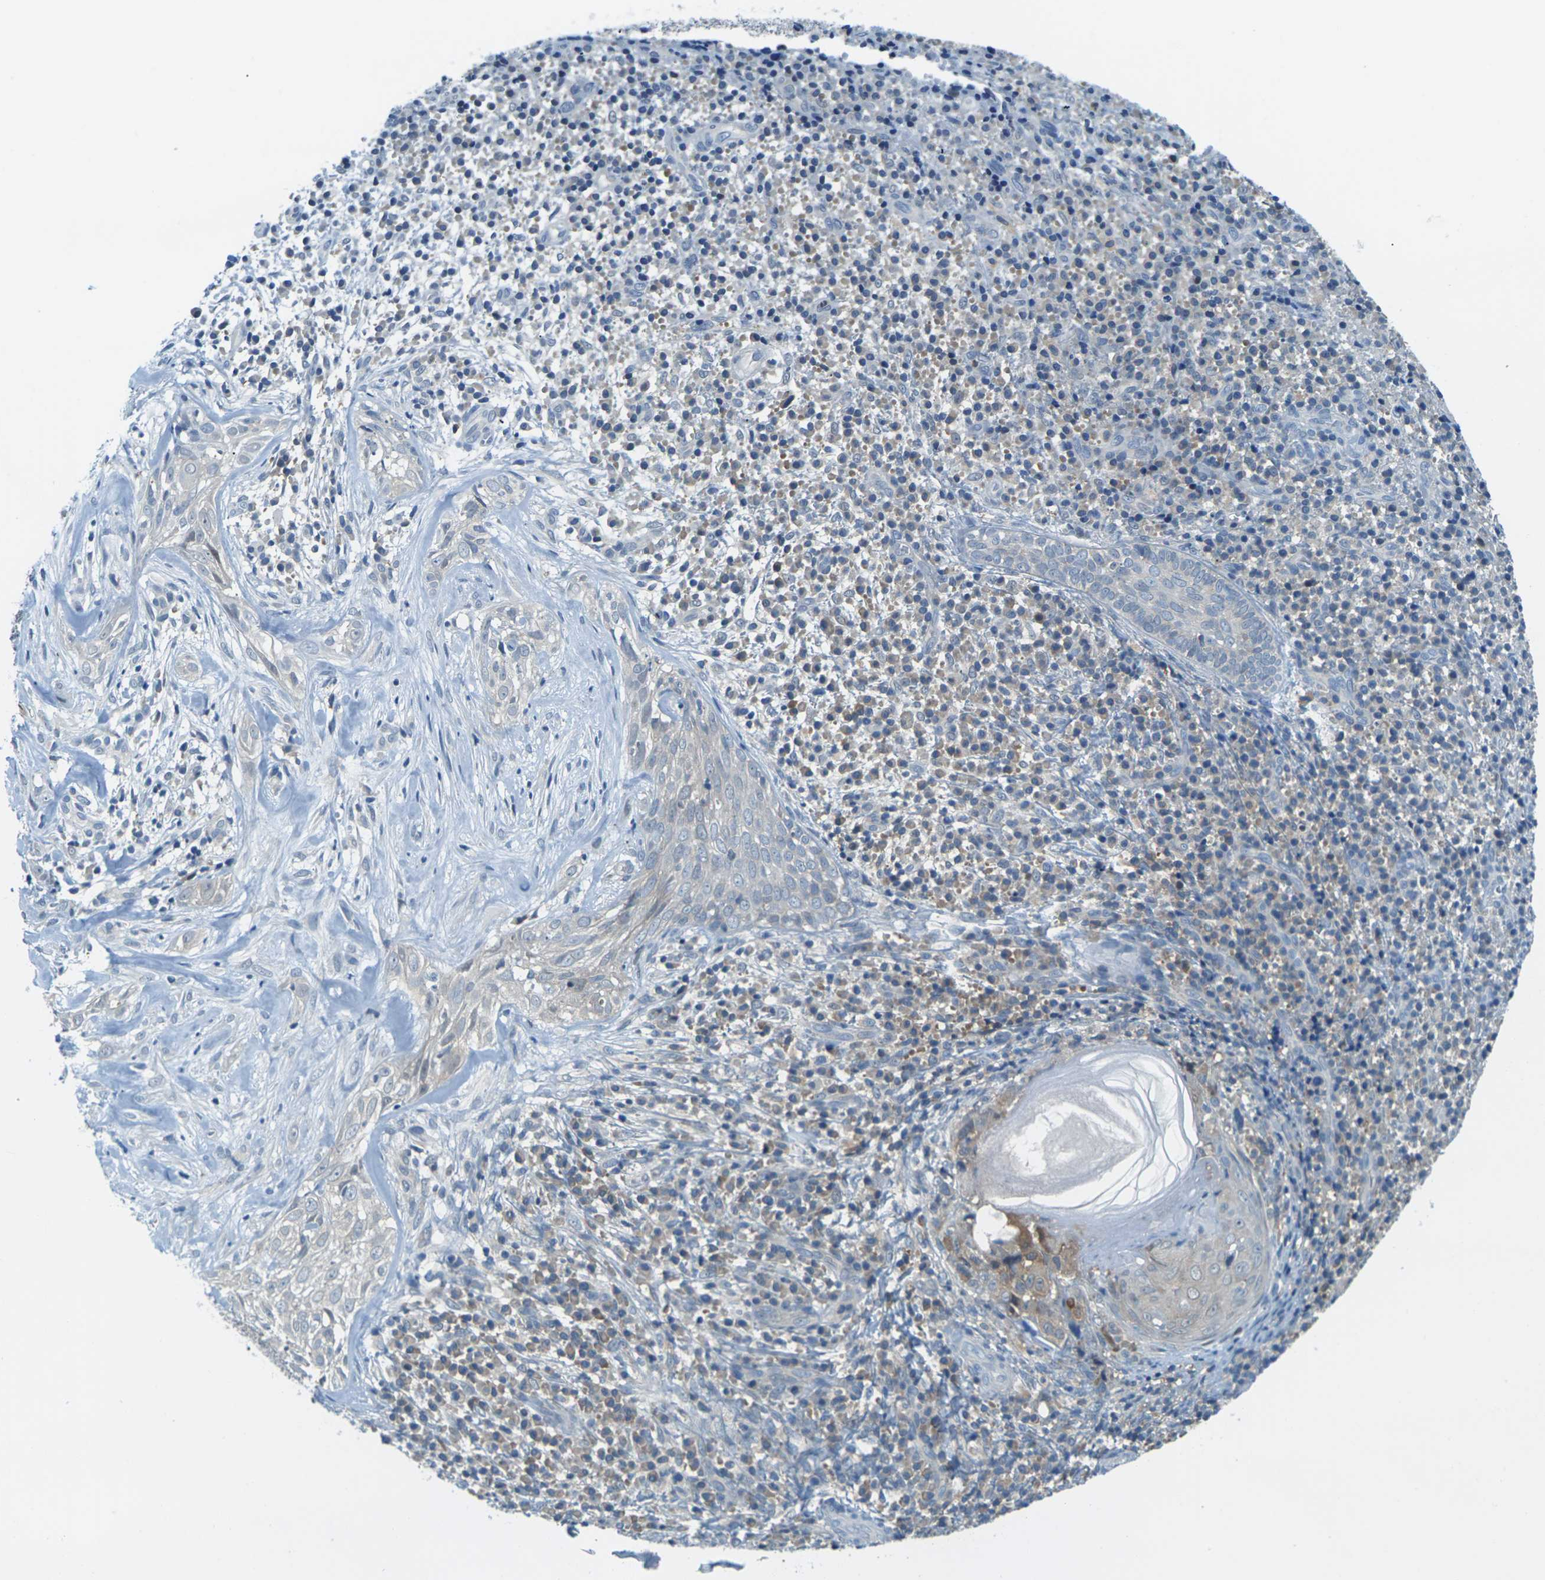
{"staining": {"intensity": "negative", "quantity": "none", "location": "none"}, "tissue": "skin cancer", "cell_type": "Tumor cells", "image_type": "cancer", "snomed": [{"axis": "morphology", "description": "Basal cell carcinoma"}, {"axis": "topography", "description": "Skin"}], "caption": "Immunohistochemistry (IHC) micrograph of human skin cancer stained for a protein (brown), which demonstrates no expression in tumor cells.", "gene": "NANOS2", "patient": {"sex": "male", "age": 72}}